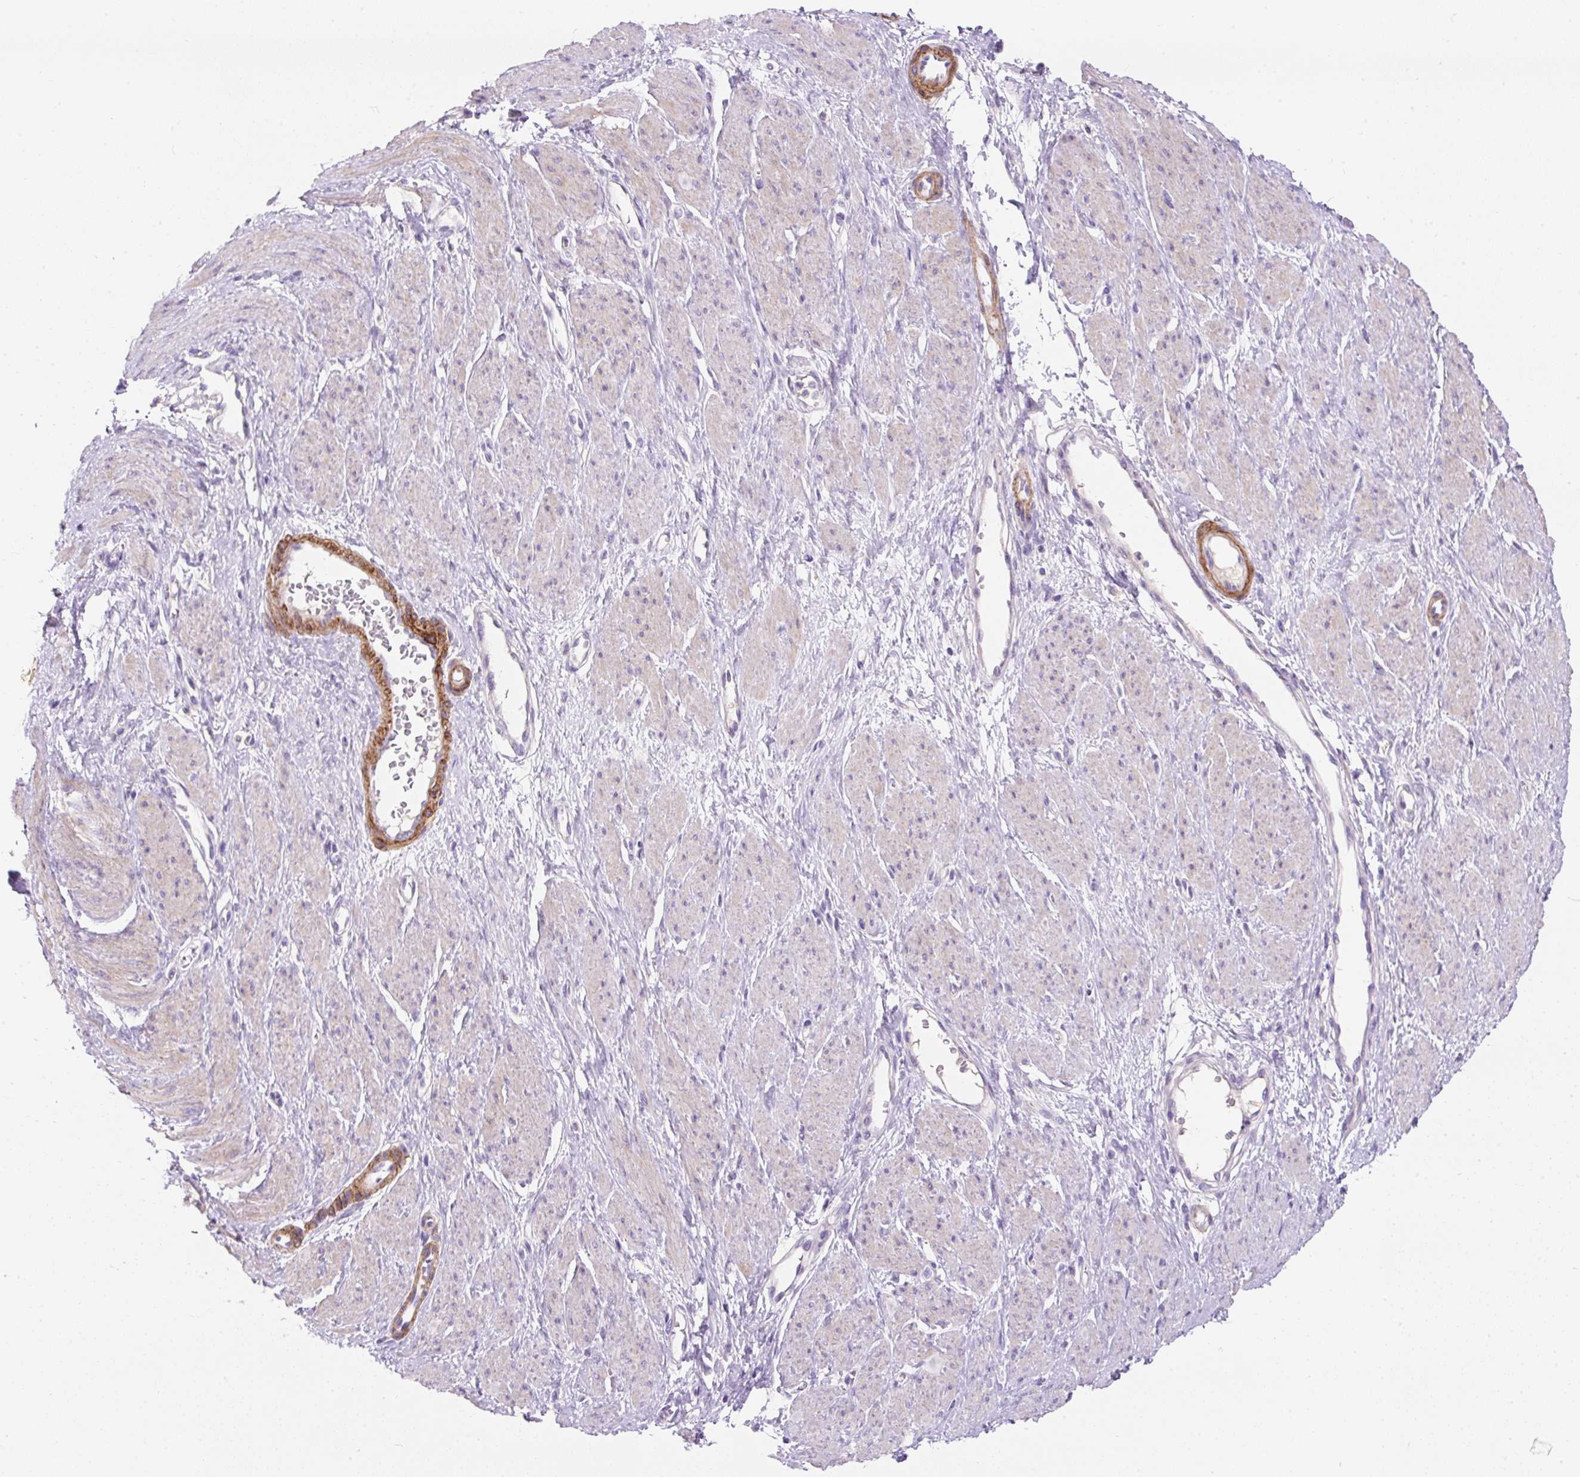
{"staining": {"intensity": "negative", "quantity": "none", "location": "none"}, "tissue": "smooth muscle", "cell_type": "Smooth muscle cells", "image_type": "normal", "snomed": [{"axis": "morphology", "description": "Normal tissue, NOS"}, {"axis": "topography", "description": "Smooth muscle"}, {"axis": "topography", "description": "Uterus"}], "caption": "Immunohistochemistry (IHC) of unremarkable human smooth muscle exhibits no positivity in smooth muscle cells.", "gene": "SUSD5", "patient": {"sex": "female", "age": 39}}